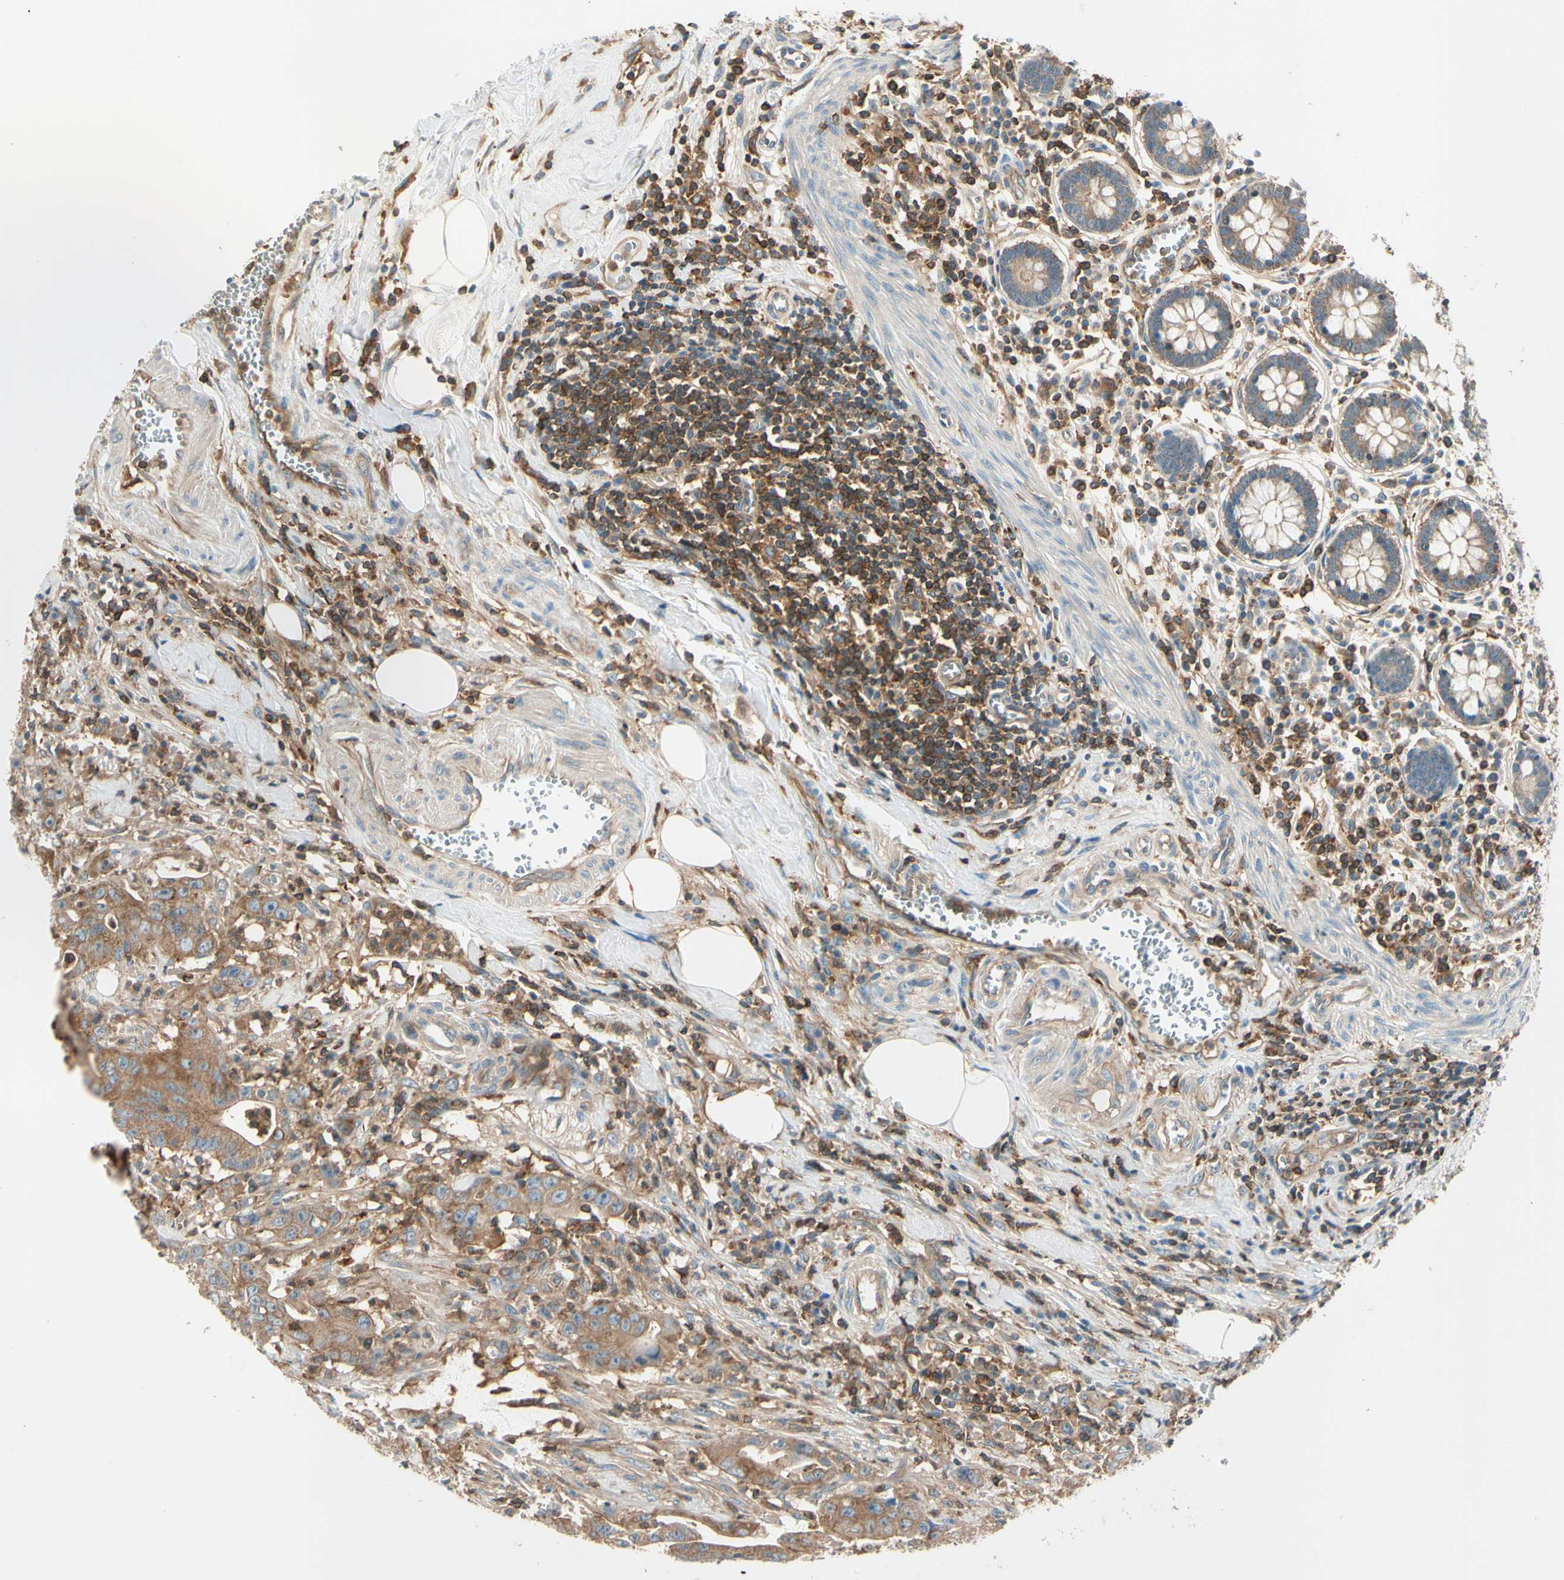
{"staining": {"intensity": "moderate", "quantity": ">75%", "location": "cytoplasmic/membranous"}, "tissue": "colorectal cancer", "cell_type": "Tumor cells", "image_type": "cancer", "snomed": [{"axis": "morphology", "description": "Adenocarcinoma, NOS"}, {"axis": "topography", "description": "Colon"}], "caption": "Moderate cytoplasmic/membranous positivity for a protein is seen in about >75% of tumor cells of colorectal cancer (adenocarcinoma) using immunohistochemistry (IHC).", "gene": "CAPZA2", "patient": {"sex": "male", "age": 45}}